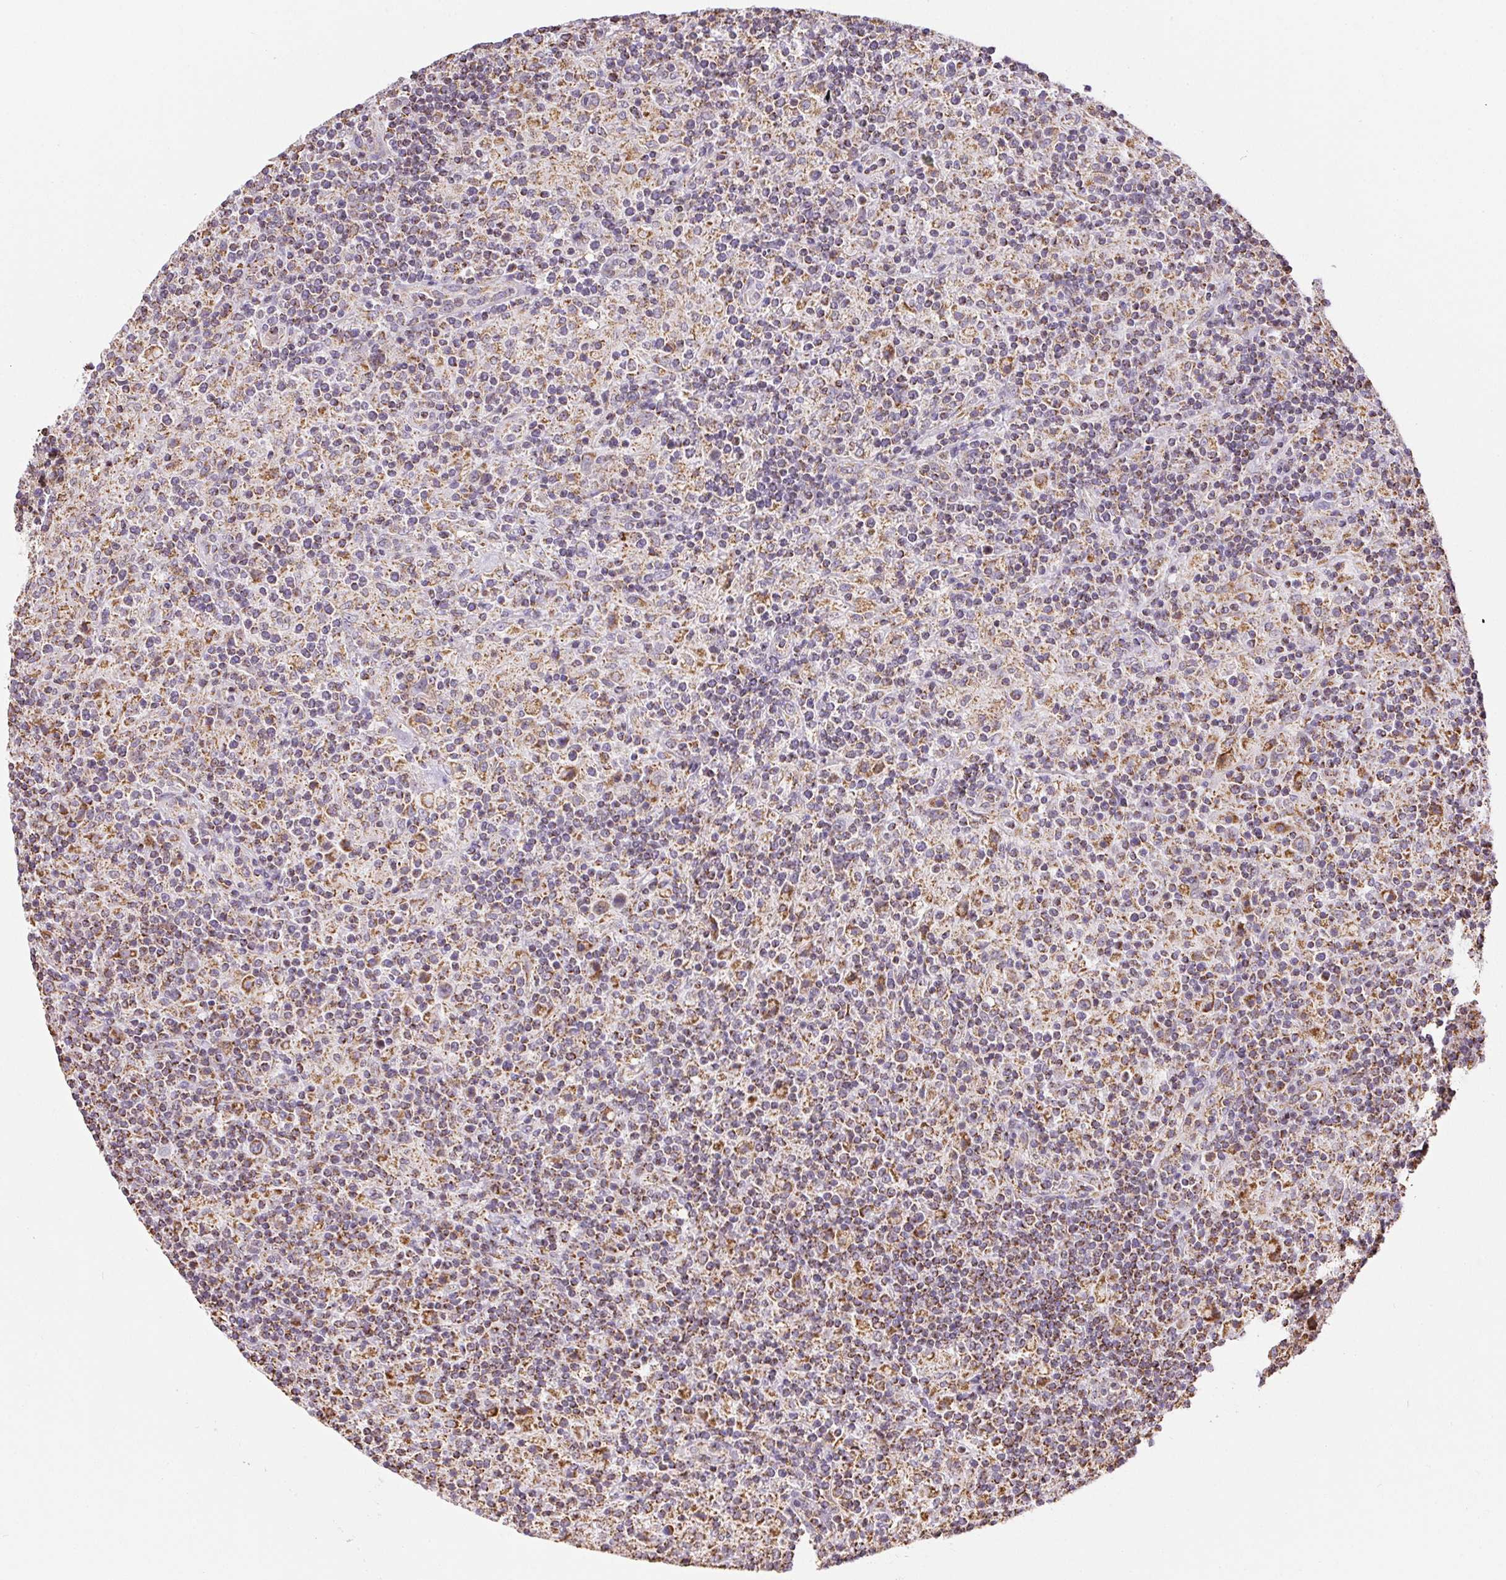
{"staining": {"intensity": "moderate", "quantity": "25%-75%", "location": "cytoplasmic/membranous"}, "tissue": "lymphoma", "cell_type": "Tumor cells", "image_type": "cancer", "snomed": [{"axis": "morphology", "description": "Hodgkin's disease, NOS"}, {"axis": "topography", "description": "Lymph node"}], "caption": "This is a micrograph of immunohistochemistry (IHC) staining of Hodgkin's disease, which shows moderate staining in the cytoplasmic/membranous of tumor cells.", "gene": "MAPK11", "patient": {"sex": "male", "age": 70}}